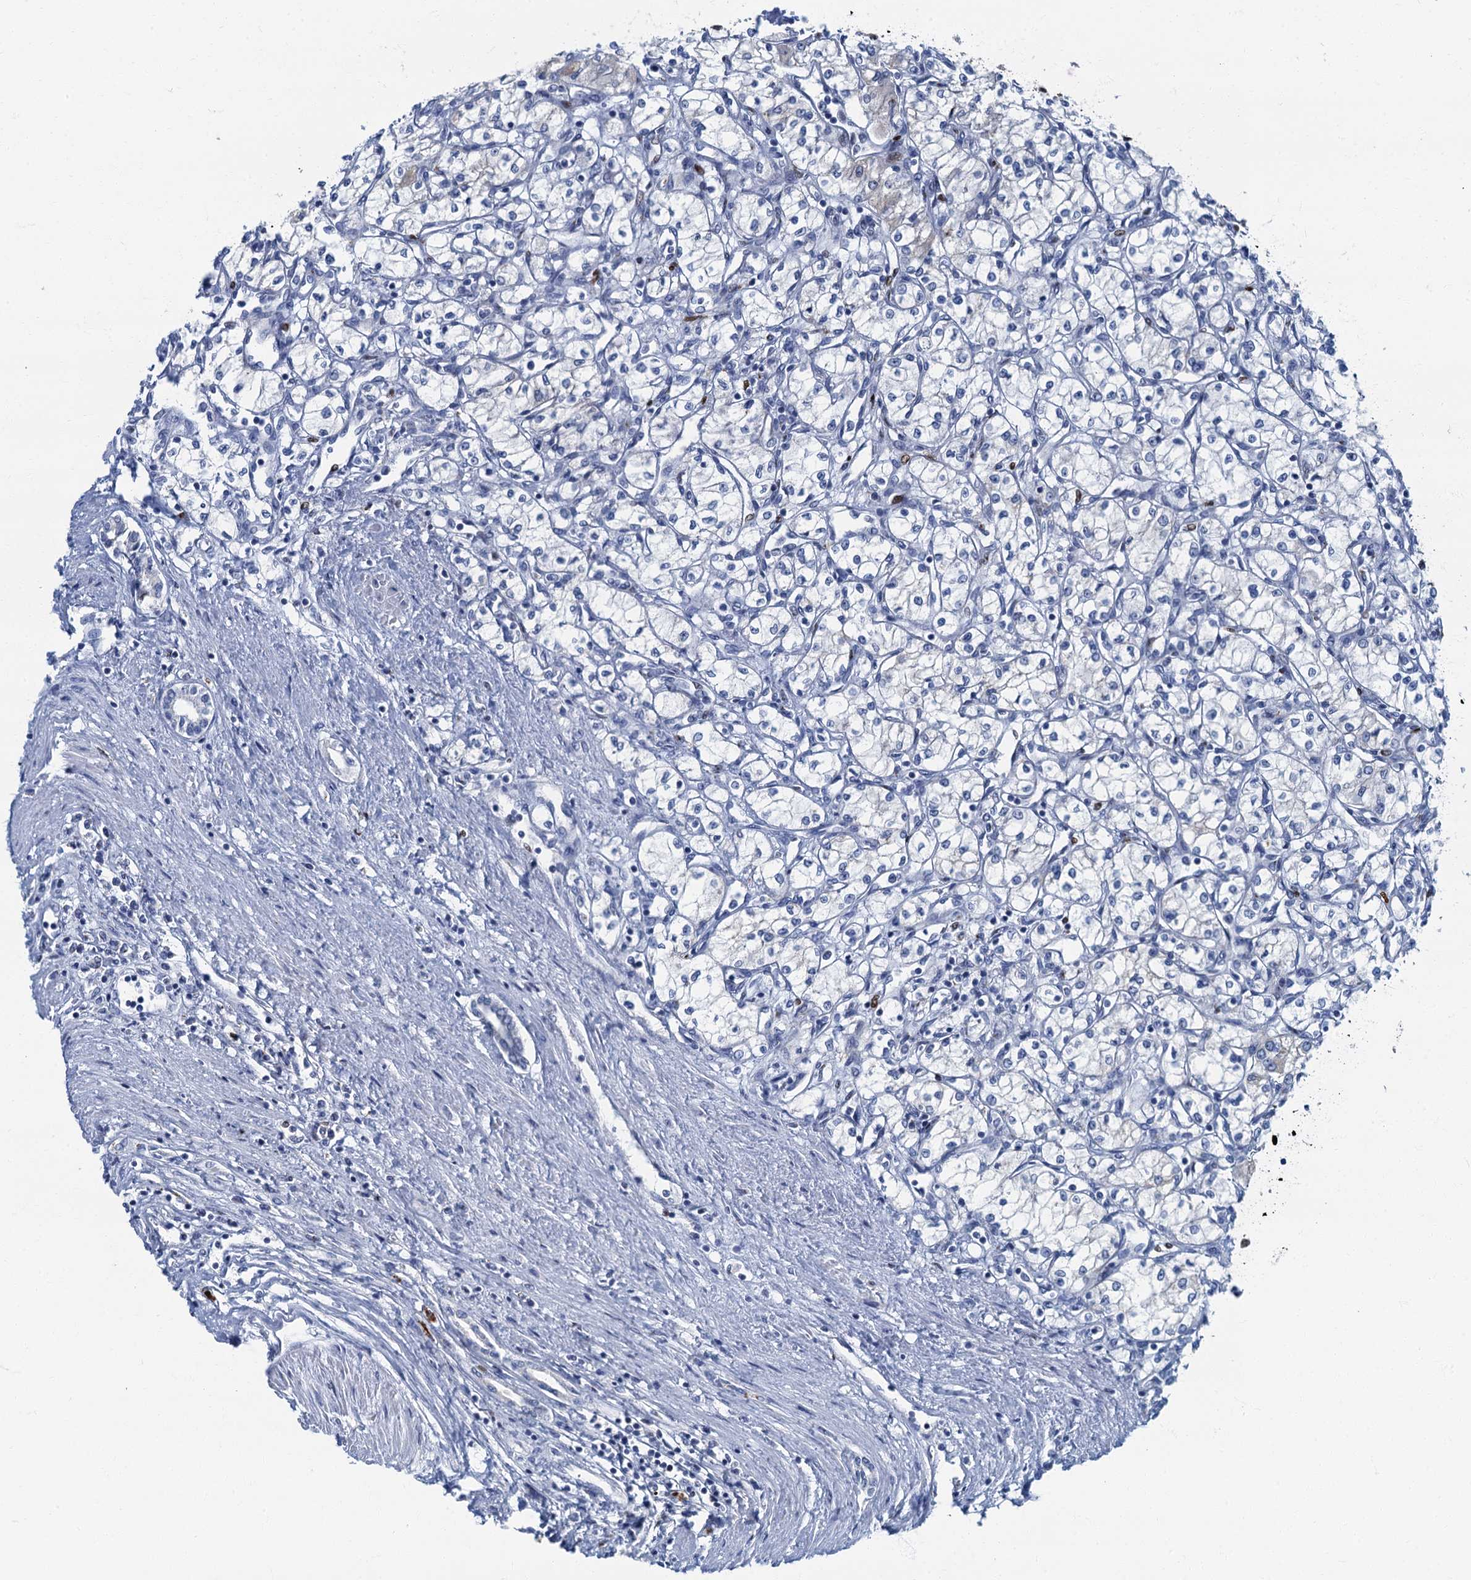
{"staining": {"intensity": "negative", "quantity": "none", "location": "none"}, "tissue": "renal cancer", "cell_type": "Tumor cells", "image_type": "cancer", "snomed": [{"axis": "morphology", "description": "Adenocarcinoma, NOS"}, {"axis": "topography", "description": "Kidney"}], "caption": "High magnification brightfield microscopy of adenocarcinoma (renal) stained with DAB (brown) and counterstained with hematoxylin (blue): tumor cells show no significant staining.", "gene": "LYPD3", "patient": {"sex": "male", "age": 59}}